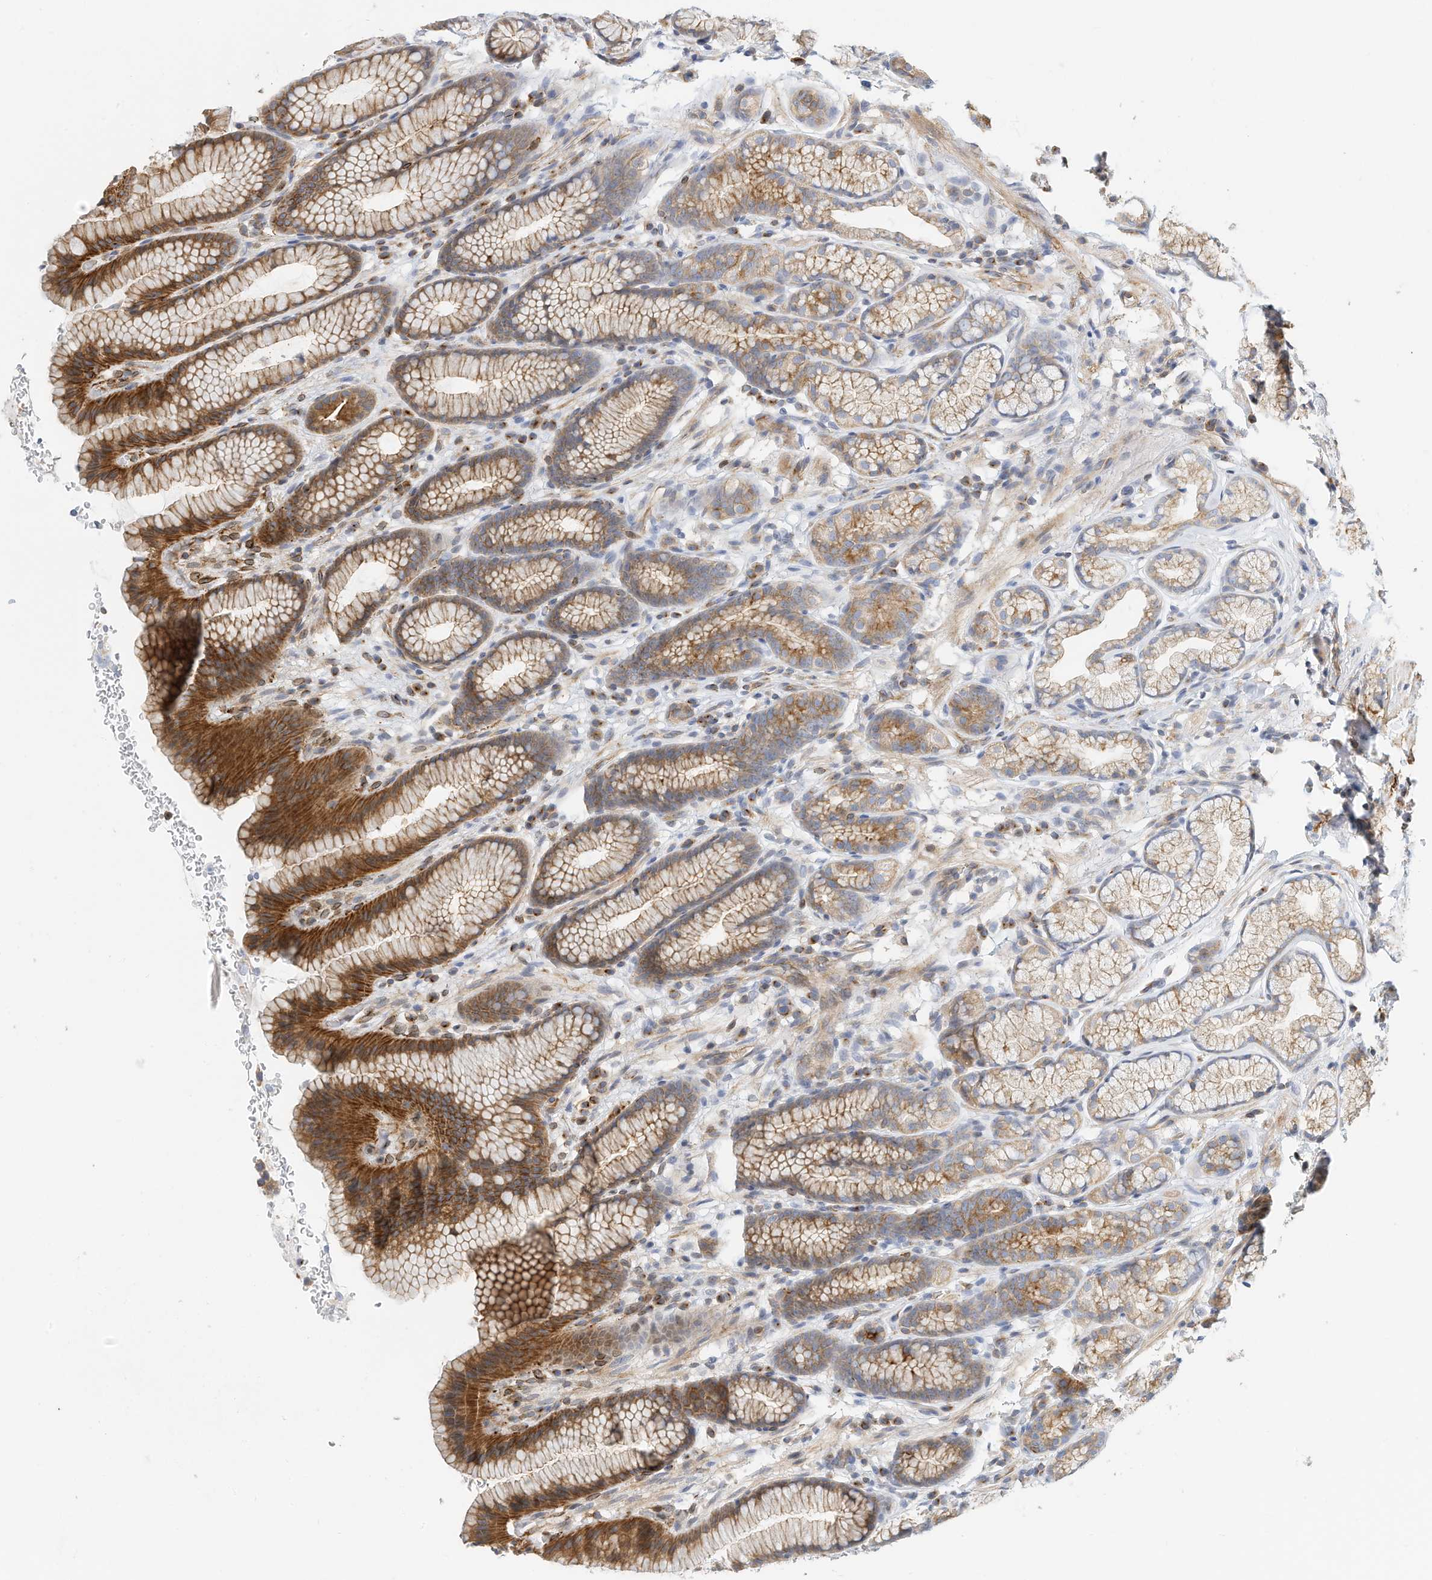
{"staining": {"intensity": "strong", "quantity": "<25%", "location": "cytoplasmic/membranous"}, "tissue": "stomach", "cell_type": "Glandular cells", "image_type": "normal", "snomed": [{"axis": "morphology", "description": "Normal tissue, NOS"}, {"axis": "topography", "description": "Stomach"}], "caption": "The photomicrograph demonstrates staining of benign stomach, revealing strong cytoplasmic/membranous protein expression (brown color) within glandular cells.", "gene": "MICAL1", "patient": {"sex": "male", "age": 42}}